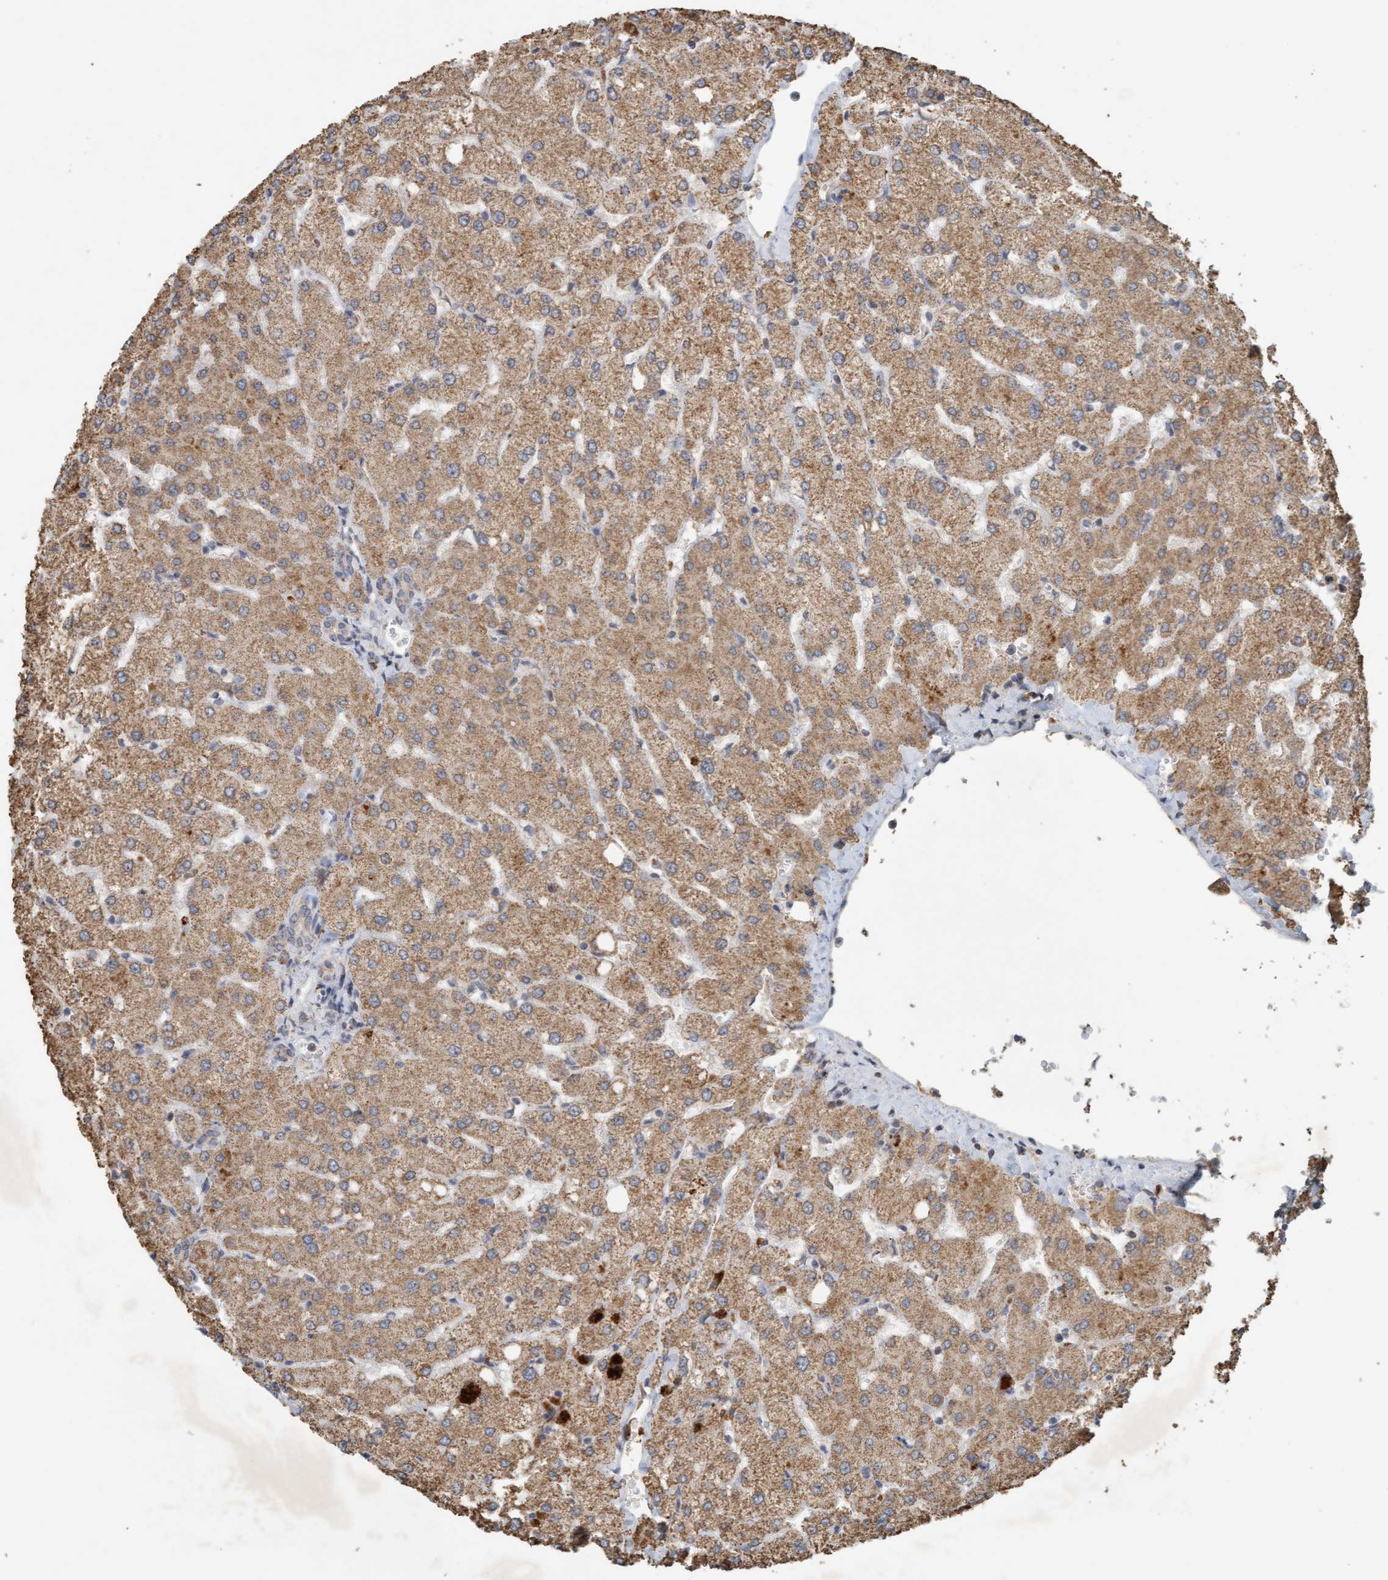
{"staining": {"intensity": "weak", "quantity": ">75%", "location": "cytoplasmic/membranous"}, "tissue": "liver", "cell_type": "Cholangiocytes", "image_type": "normal", "snomed": [{"axis": "morphology", "description": "Normal tissue, NOS"}, {"axis": "topography", "description": "Liver"}], "caption": "Immunohistochemistry of unremarkable liver exhibits low levels of weak cytoplasmic/membranous expression in about >75% of cholangiocytes. Using DAB (brown) and hematoxylin (blue) stains, captured at high magnification using brightfield microscopy.", "gene": "VSIG8", "patient": {"sex": "female", "age": 54}}